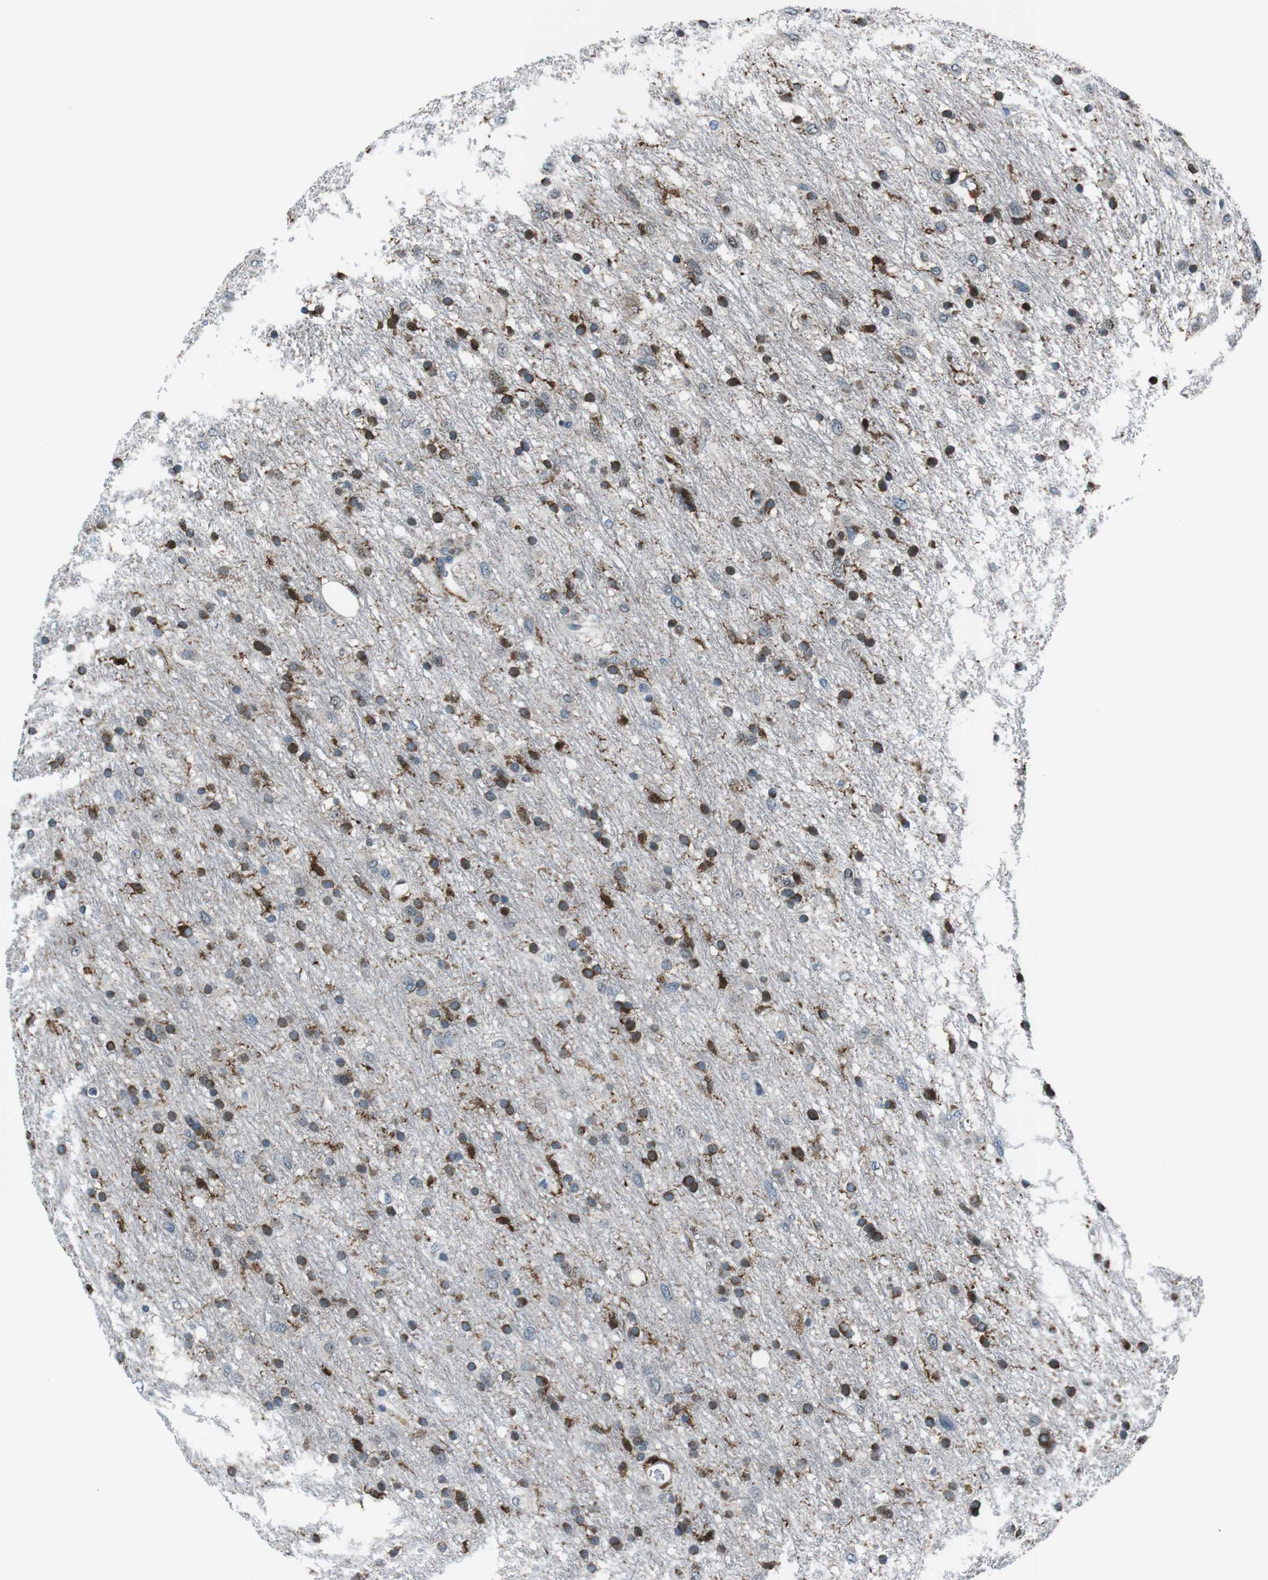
{"staining": {"intensity": "strong", "quantity": "25%-75%", "location": "cytoplasmic/membranous"}, "tissue": "glioma", "cell_type": "Tumor cells", "image_type": "cancer", "snomed": [{"axis": "morphology", "description": "Glioma, malignant, Low grade"}, {"axis": "topography", "description": "Brain"}], "caption": "The photomicrograph exhibits staining of malignant glioma (low-grade), revealing strong cytoplasmic/membranous protein positivity (brown color) within tumor cells. The staining is performed using DAB (3,3'-diaminobenzidine) brown chromogen to label protein expression. The nuclei are counter-stained blue using hematoxylin.", "gene": "BLNK", "patient": {"sex": "male", "age": 77}}